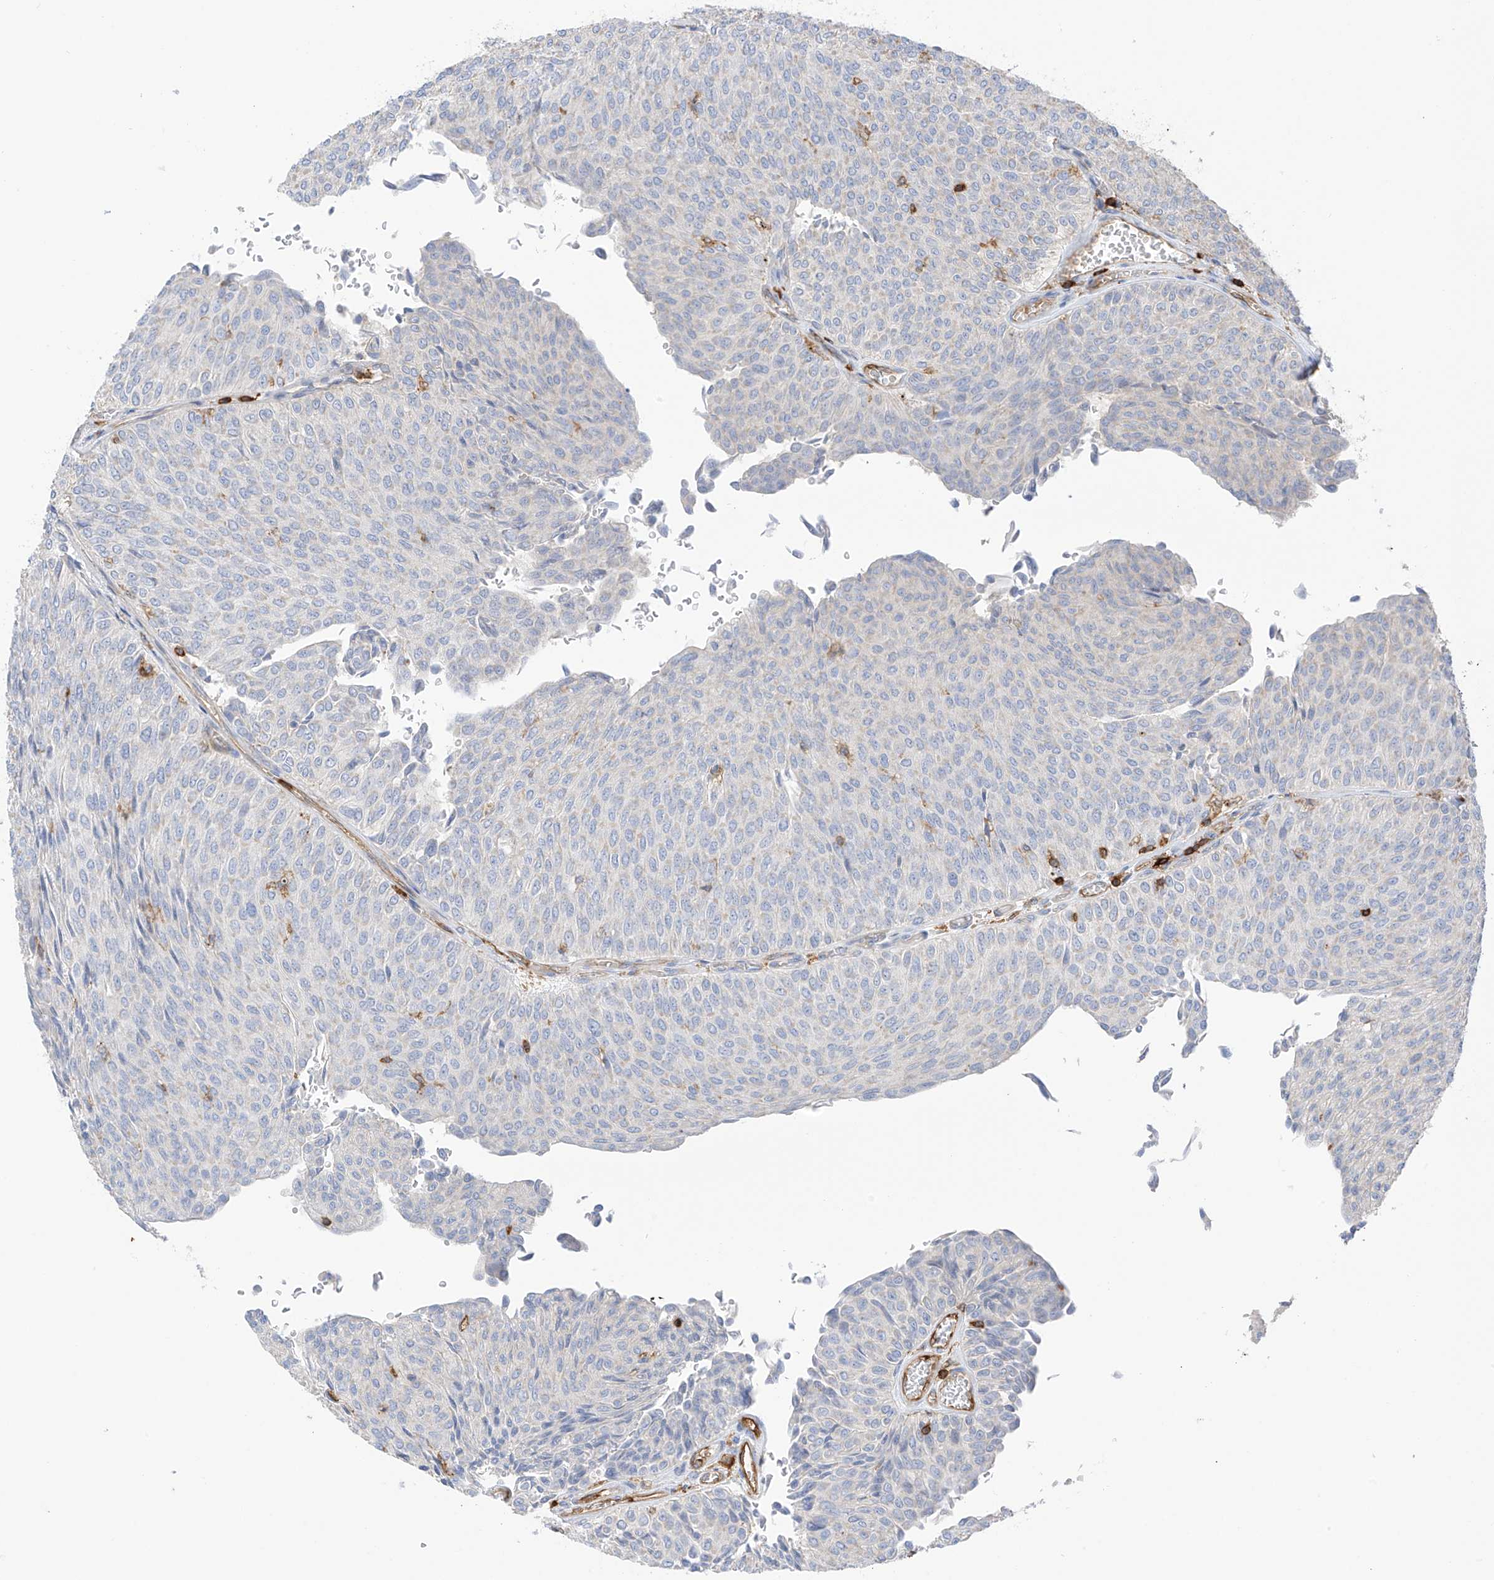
{"staining": {"intensity": "negative", "quantity": "none", "location": "none"}, "tissue": "urothelial cancer", "cell_type": "Tumor cells", "image_type": "cancer", "snomed": [{"axis": "morphology", "description": "Urothelial carcinoma, Low grade"}, {"axis": "topography", "description": "Urinary bladder"}], "caption": "Photomicrograph shows no protein positivity in tumor cells of urothelial cancer tissue. Brightfield microscopy of immunohistochemistry stained with DAB (3,3'-diaminobenzidine) (brown) and hematoxylin (blue), captured at high magnification.", "gene": "ARHGAP25", "patient": {"sex": "male", "age": 78}}